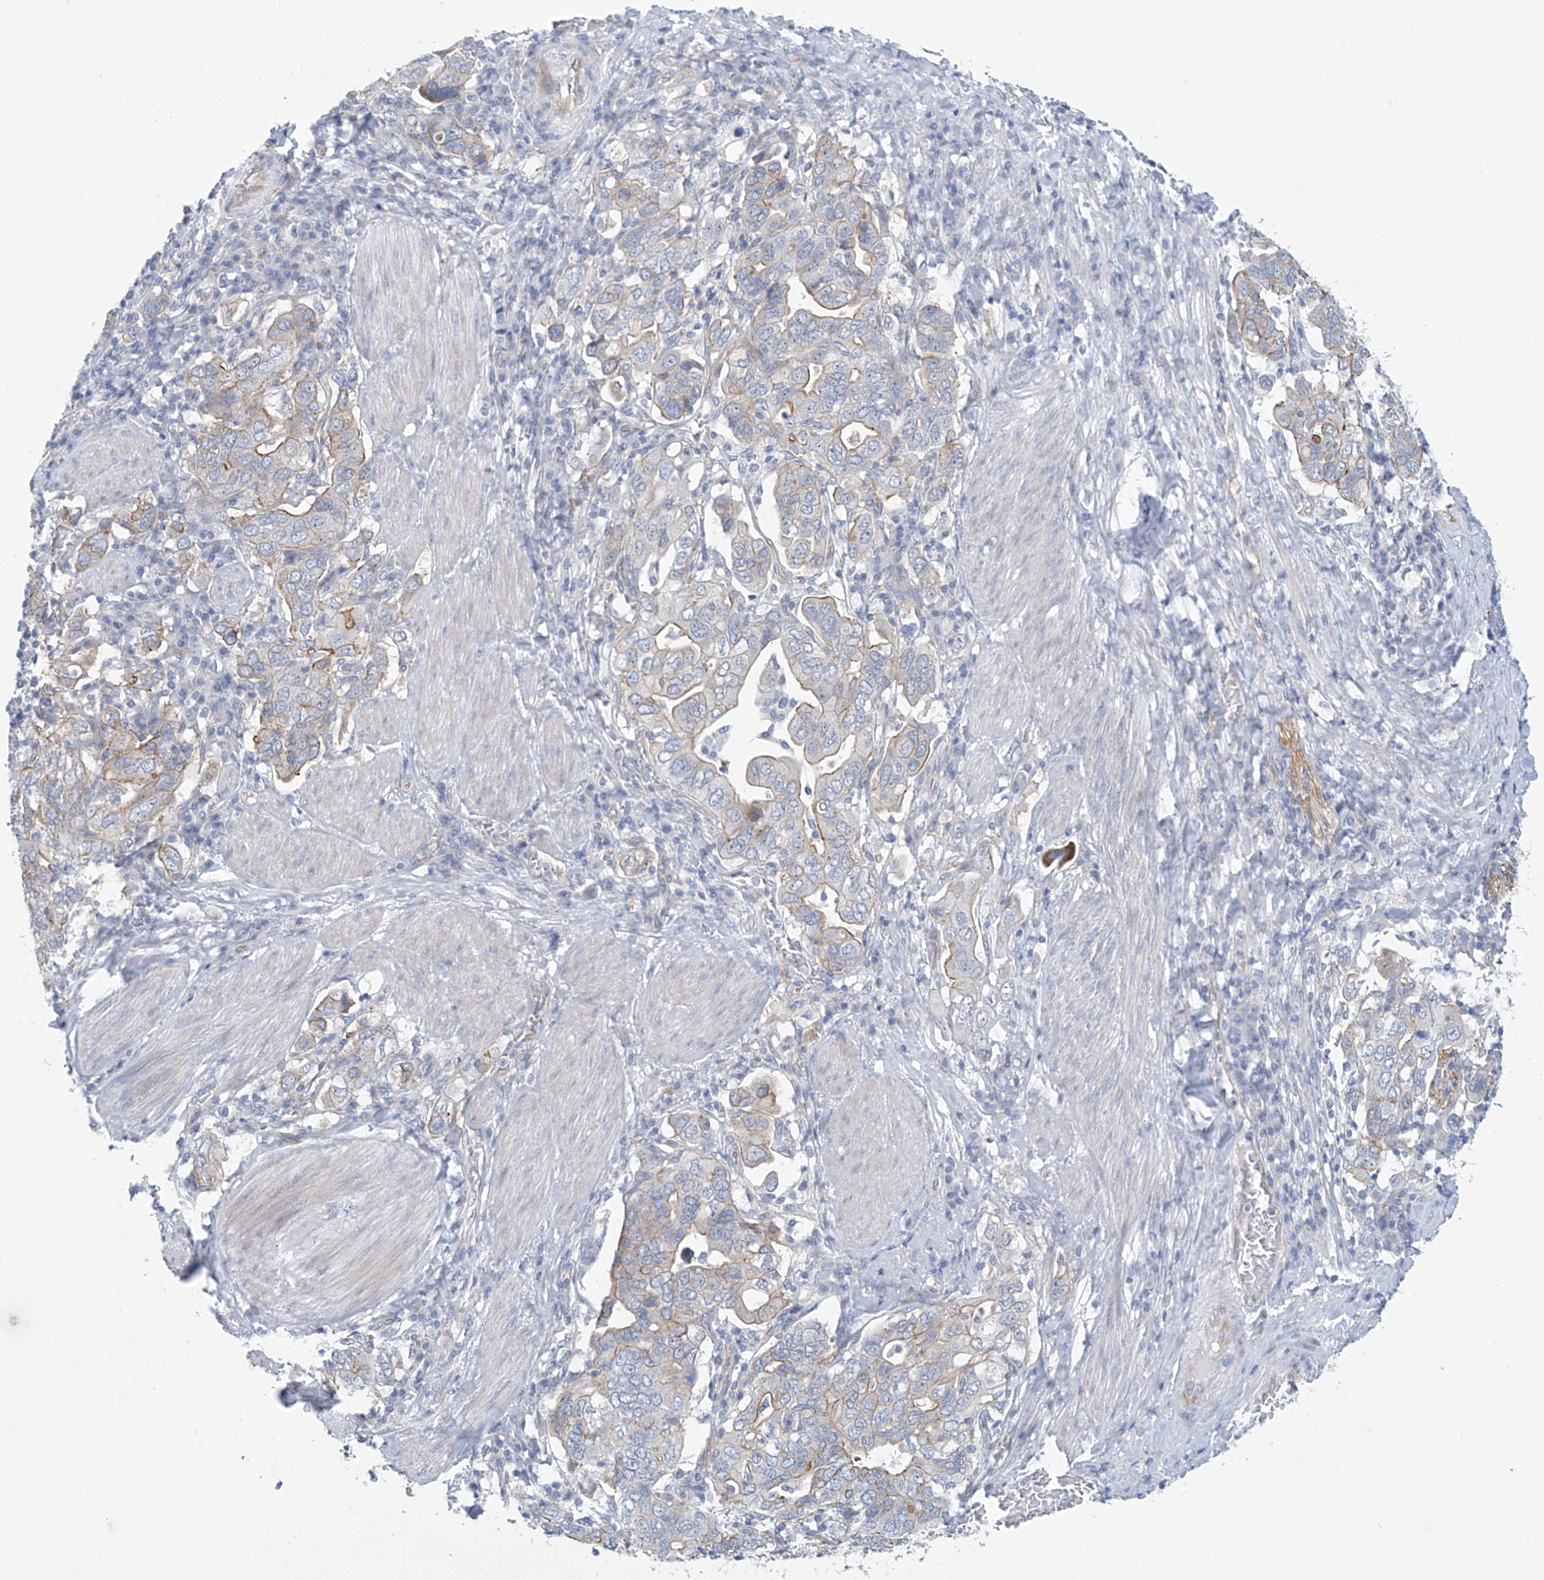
{"staining": {"intensity": "moderate", "quantity": "<25%", "location": "cytoplasmic/membranous"}, "tissue": "stomach cancer", "cell_type": "Tumor cells", "image_type": "cancer", "snomed": [{"axis": "morphology", "description": "Adenocarcinoma, NOS"}, {"axis": "topography", "description": "Stomach, upper"}], "caption": "An IHC histopathology image of neoplastic tissue is shown. Protein staining in brown highlights moderate cytoplasmic/membranous positivity in stomach cancer within tumor cells.", "gene": "ABHD13", "patient": {"sex": "male", "age": 62}}